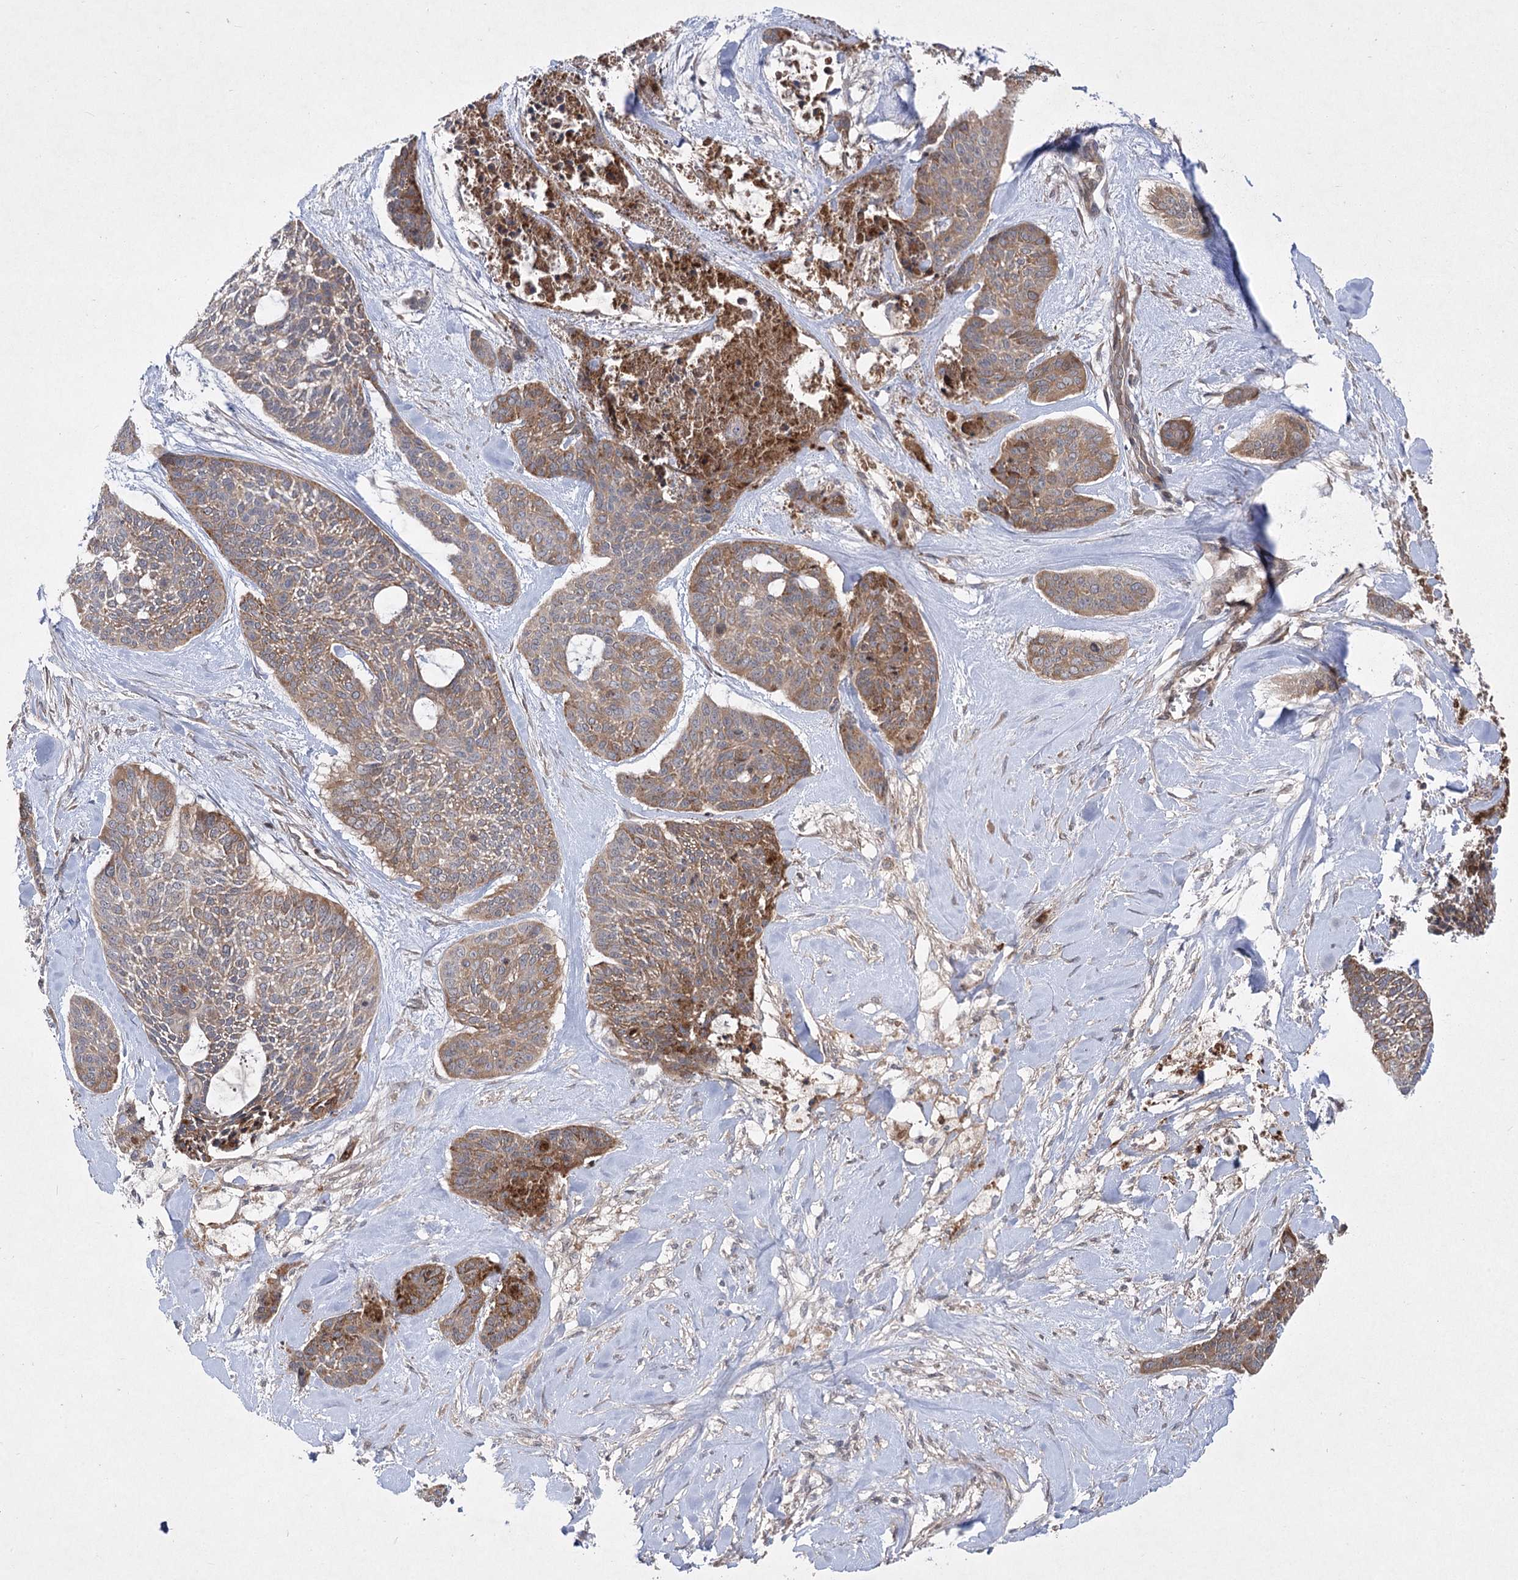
{"staining": {"intensity": "moderate", "quantity": ">75%", "location": "cytoplasmic/membranous"}, "tissue": "skin cancer", "cell_type": "Tumor cells", "image_type": "cancer", "snomed": [{"axis": "morphology", "description": "Basal cell carcinoma"}, {"axis": "topography", "description": "Skin"}], "caption": "IHC (DAB (3,3'-diaminobenzidine)) staining of human skin cancer (basal cell carcinoma) displays moderate cytoplasmic/membranous protein staining in approximately >75% of tumor cells. The protein is shown in brown color, while the nuclei are stained blue.", "gene": "PLEKHA5", "patient": {"sex": "female", "age": 64}}